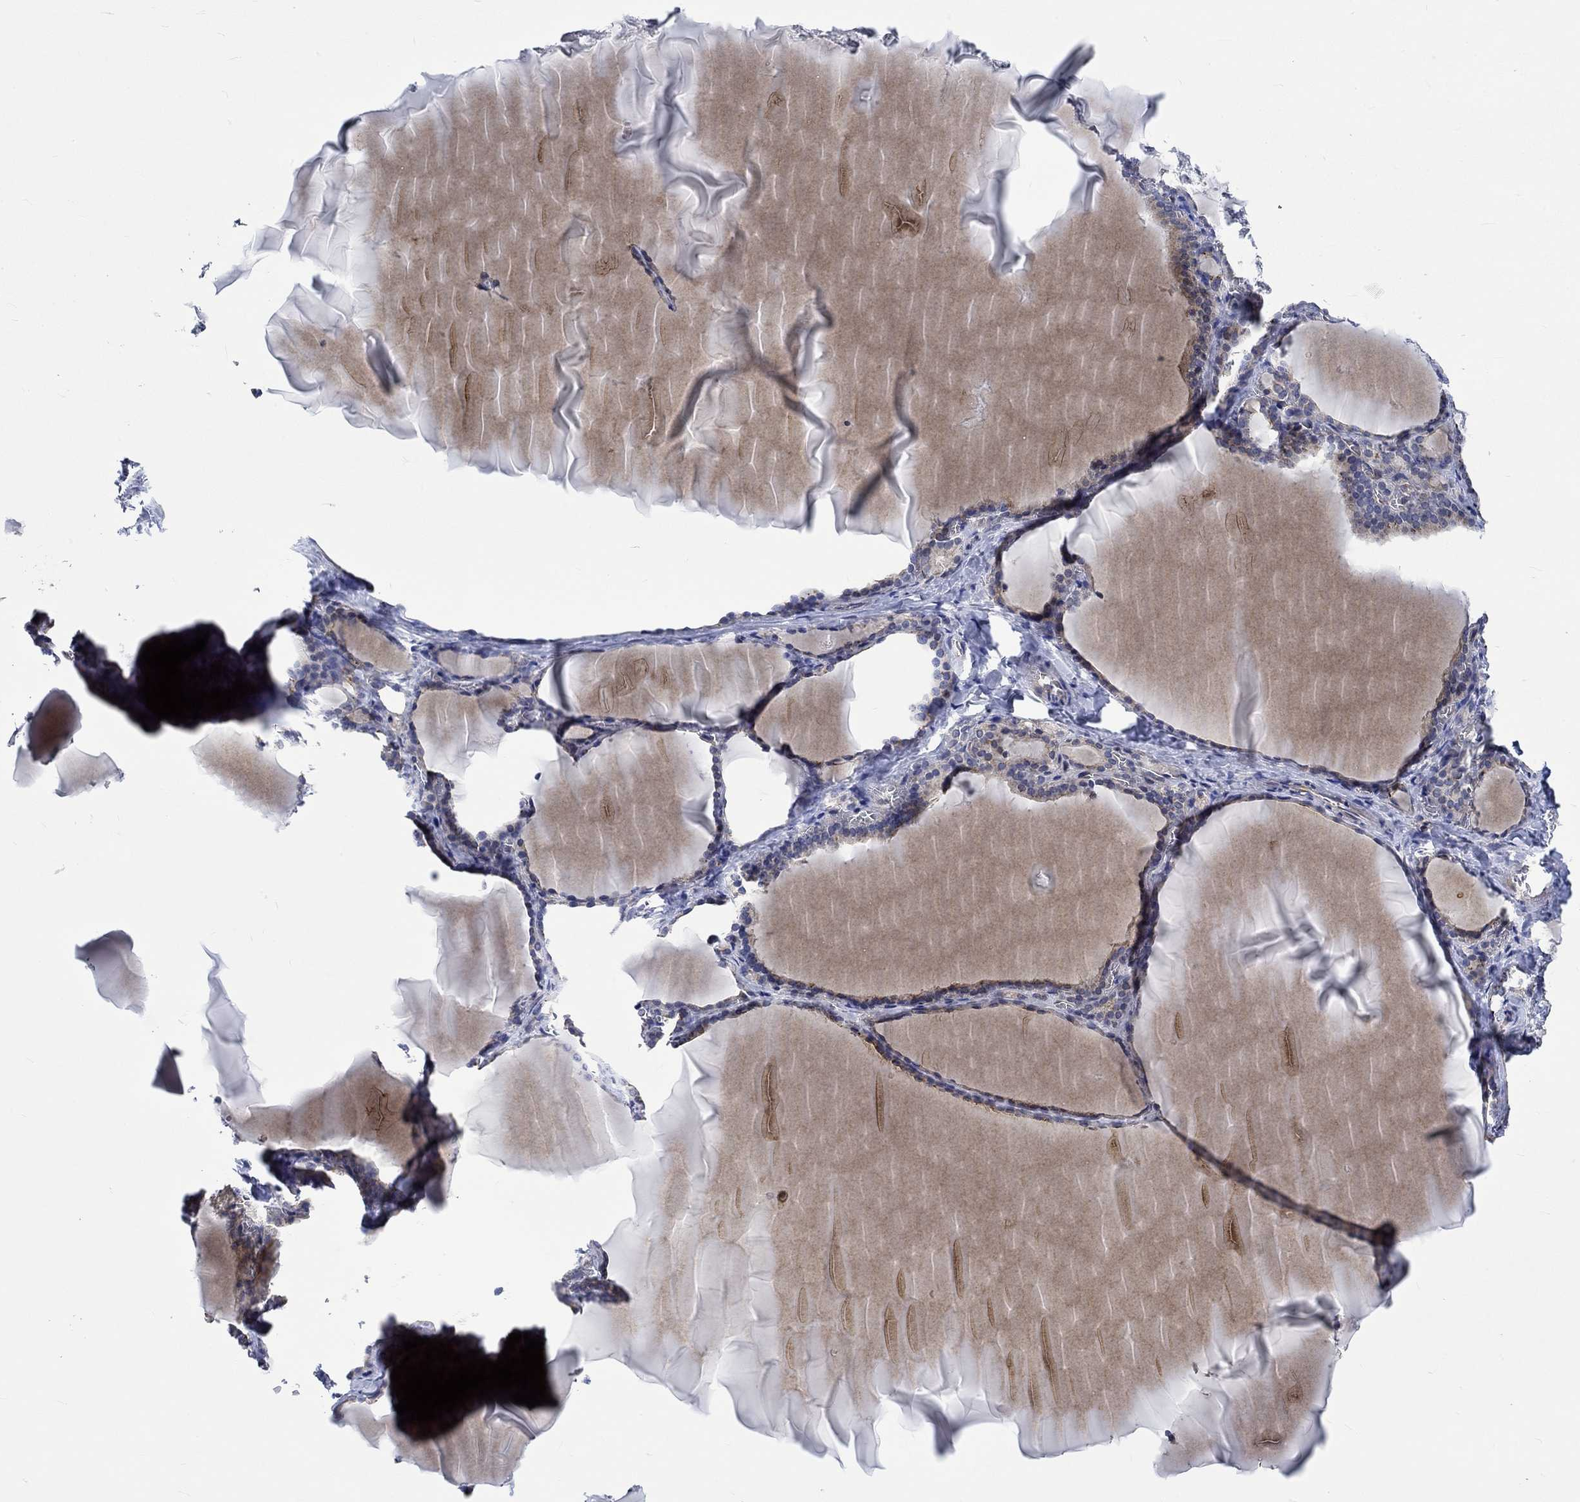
{"staining": {"intensity": "negative", "quantity": "none", "location": "none"}, "tissue": "thyroid gland", "cell_type": "Glandular cells", "image_type": "normal", "snomed": [{"axis": "morphology", "description": "Normal tissue, NOS"}, {"axis": "morphology", "description": "Hyperplasia, NOS"}, {"axis": "topography", "description": "Thyroid gland"}], "caption": "High magnification brightfield microscopy of benign thyroid gland stained with DAB (3,3'-diaminobenzidine) (brown) and counterstained with hematoxylin (blue): glandular cells show no significant positivity.", "gene": "GJA5", "patient": {"sex": "female", "age": 27}}